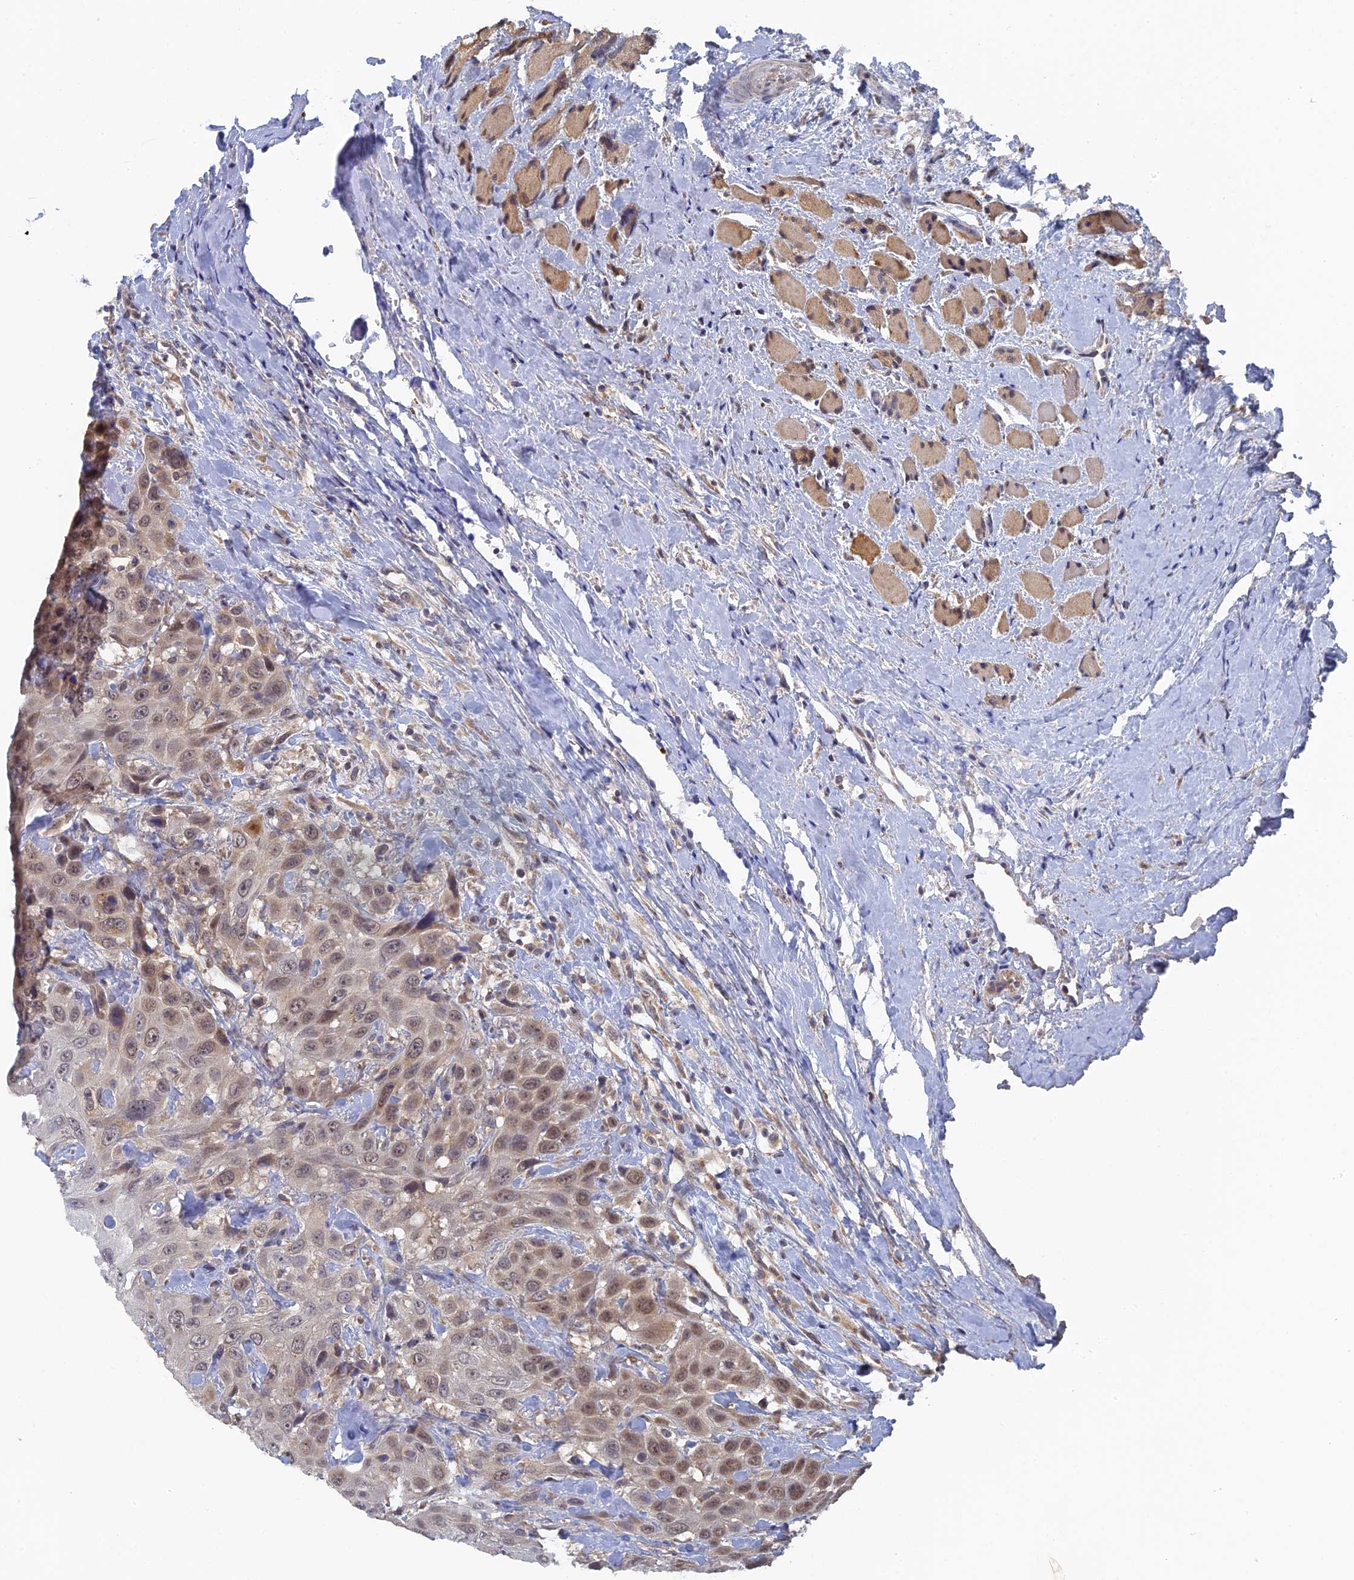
{"staining": {"intensity": "weak", "quantity": "25%-75%", "location": "nuclear"}, "tissue": "head and neck cancer", "cell_type": "Tumor cells", "image_type": "cancer", "snomed": [{"axis": "morphology", "description": "Squamous cell carcinoma, NOS"}, {"axis": "topography", "description": "Head-Neck"}], "caption": "An image showing weak nuclear expression in approximately 25%-75% of tumor cells in head and neck cancer (squamous cell carcinoma), as visualized by brown immunohistochemical staining.", "gene": "MIGA2", "patient": {"sex": "male", "age": 81}}